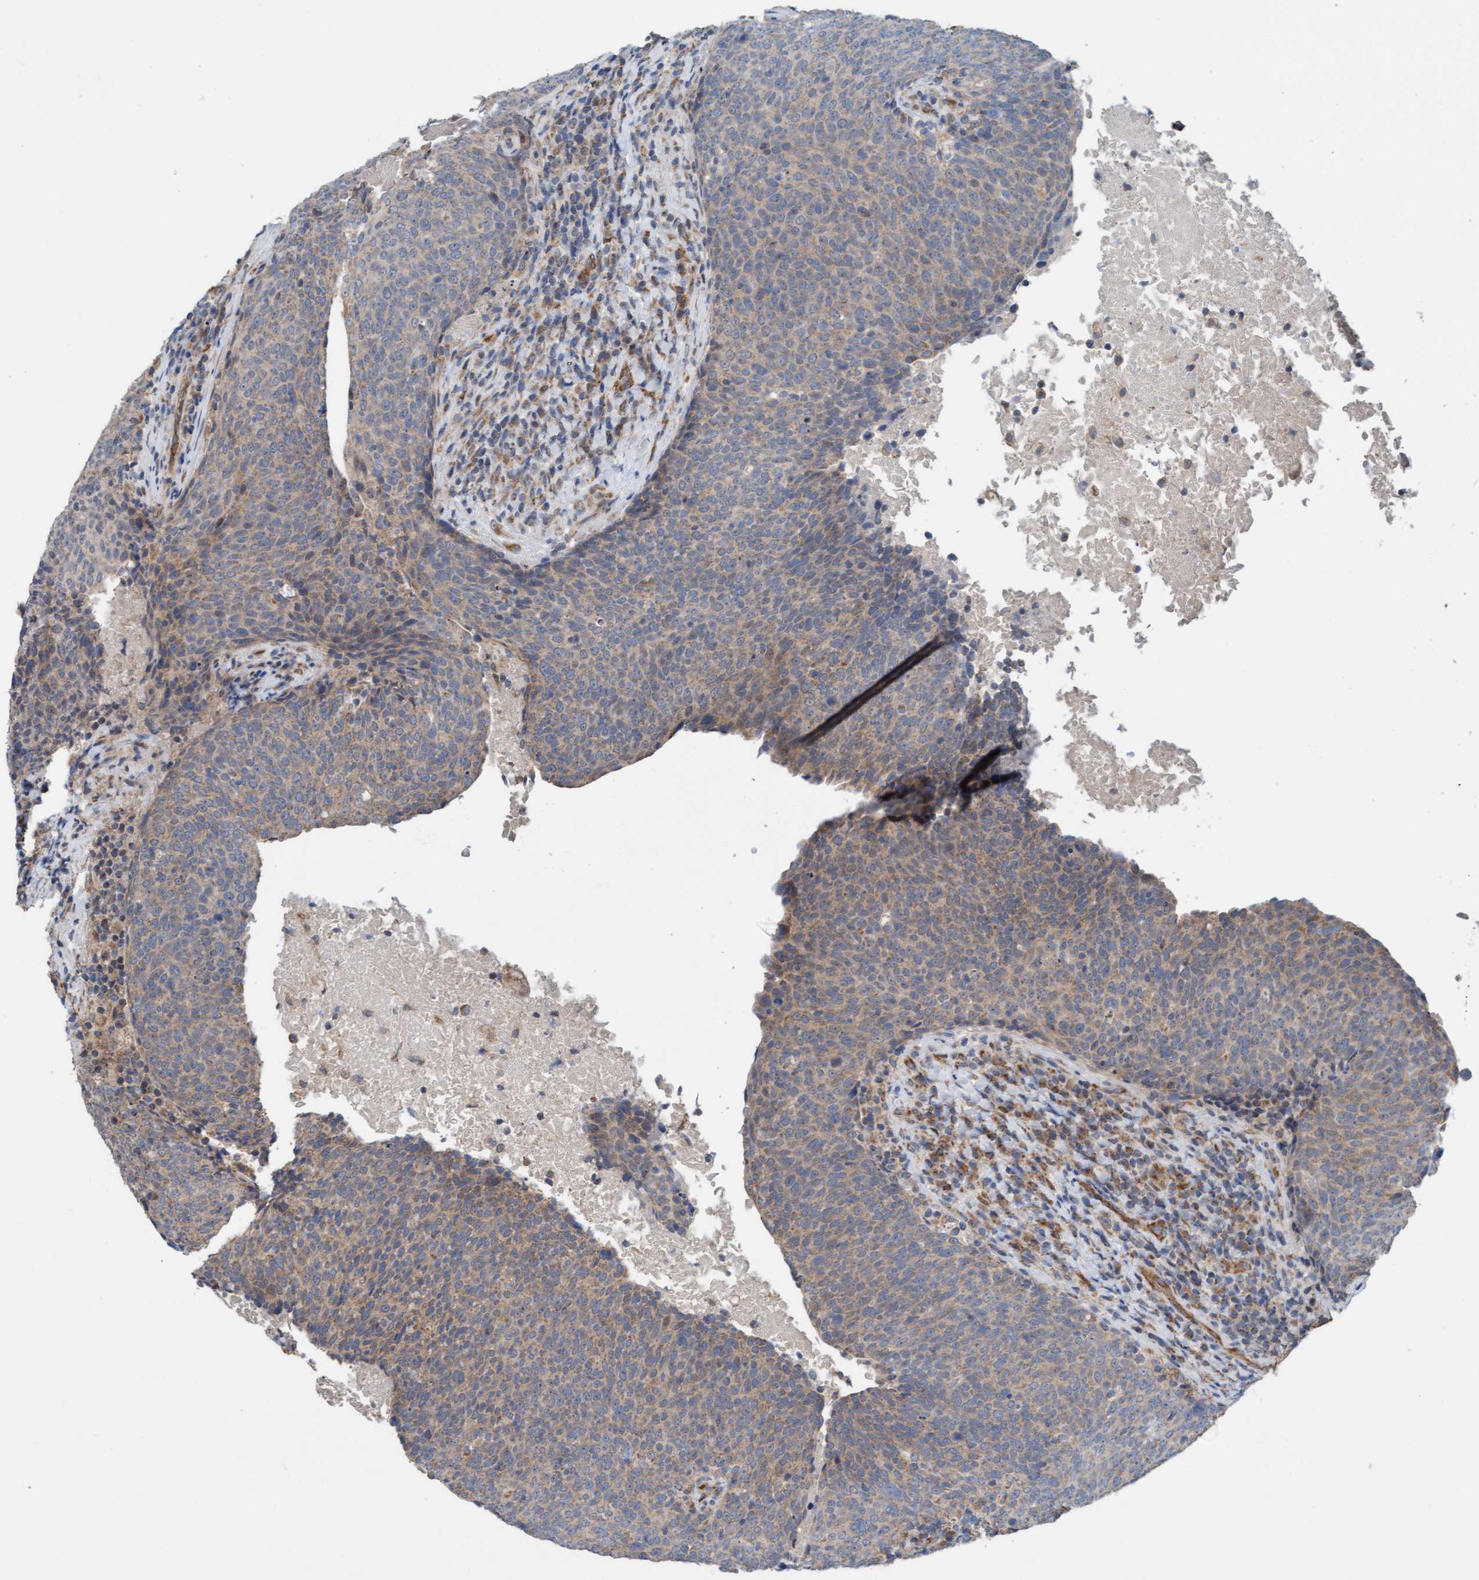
{"staining": {"intensity": "weak", "quantity": "25%-75%", "location": "cytoplasmic/membranous"}, "tissue": "head and neck cancer", "cell_type": "Tumor cells", "image_type": "cancer", "snomed": [{"axis": "morphology", "description": "Squamous cell carcinoma, NOS"}, {"axis": "morphology", "description": "Squamous cell carcinoma, metastatic, NOS"}, {"axis": "topography", "description": "Lymph node"}, {"axis": "topography", "description": "Head-Neck"}], "caption": "Approximately 25%-75% of tumor cells in squamous cell carcinoma (head and neck) display weak cytoplasmic/membranous protein expression as visualized by brown immunohistochemical staining.", "gene": "ZNF566", "patient": {"sex": "male", "age": 62}}